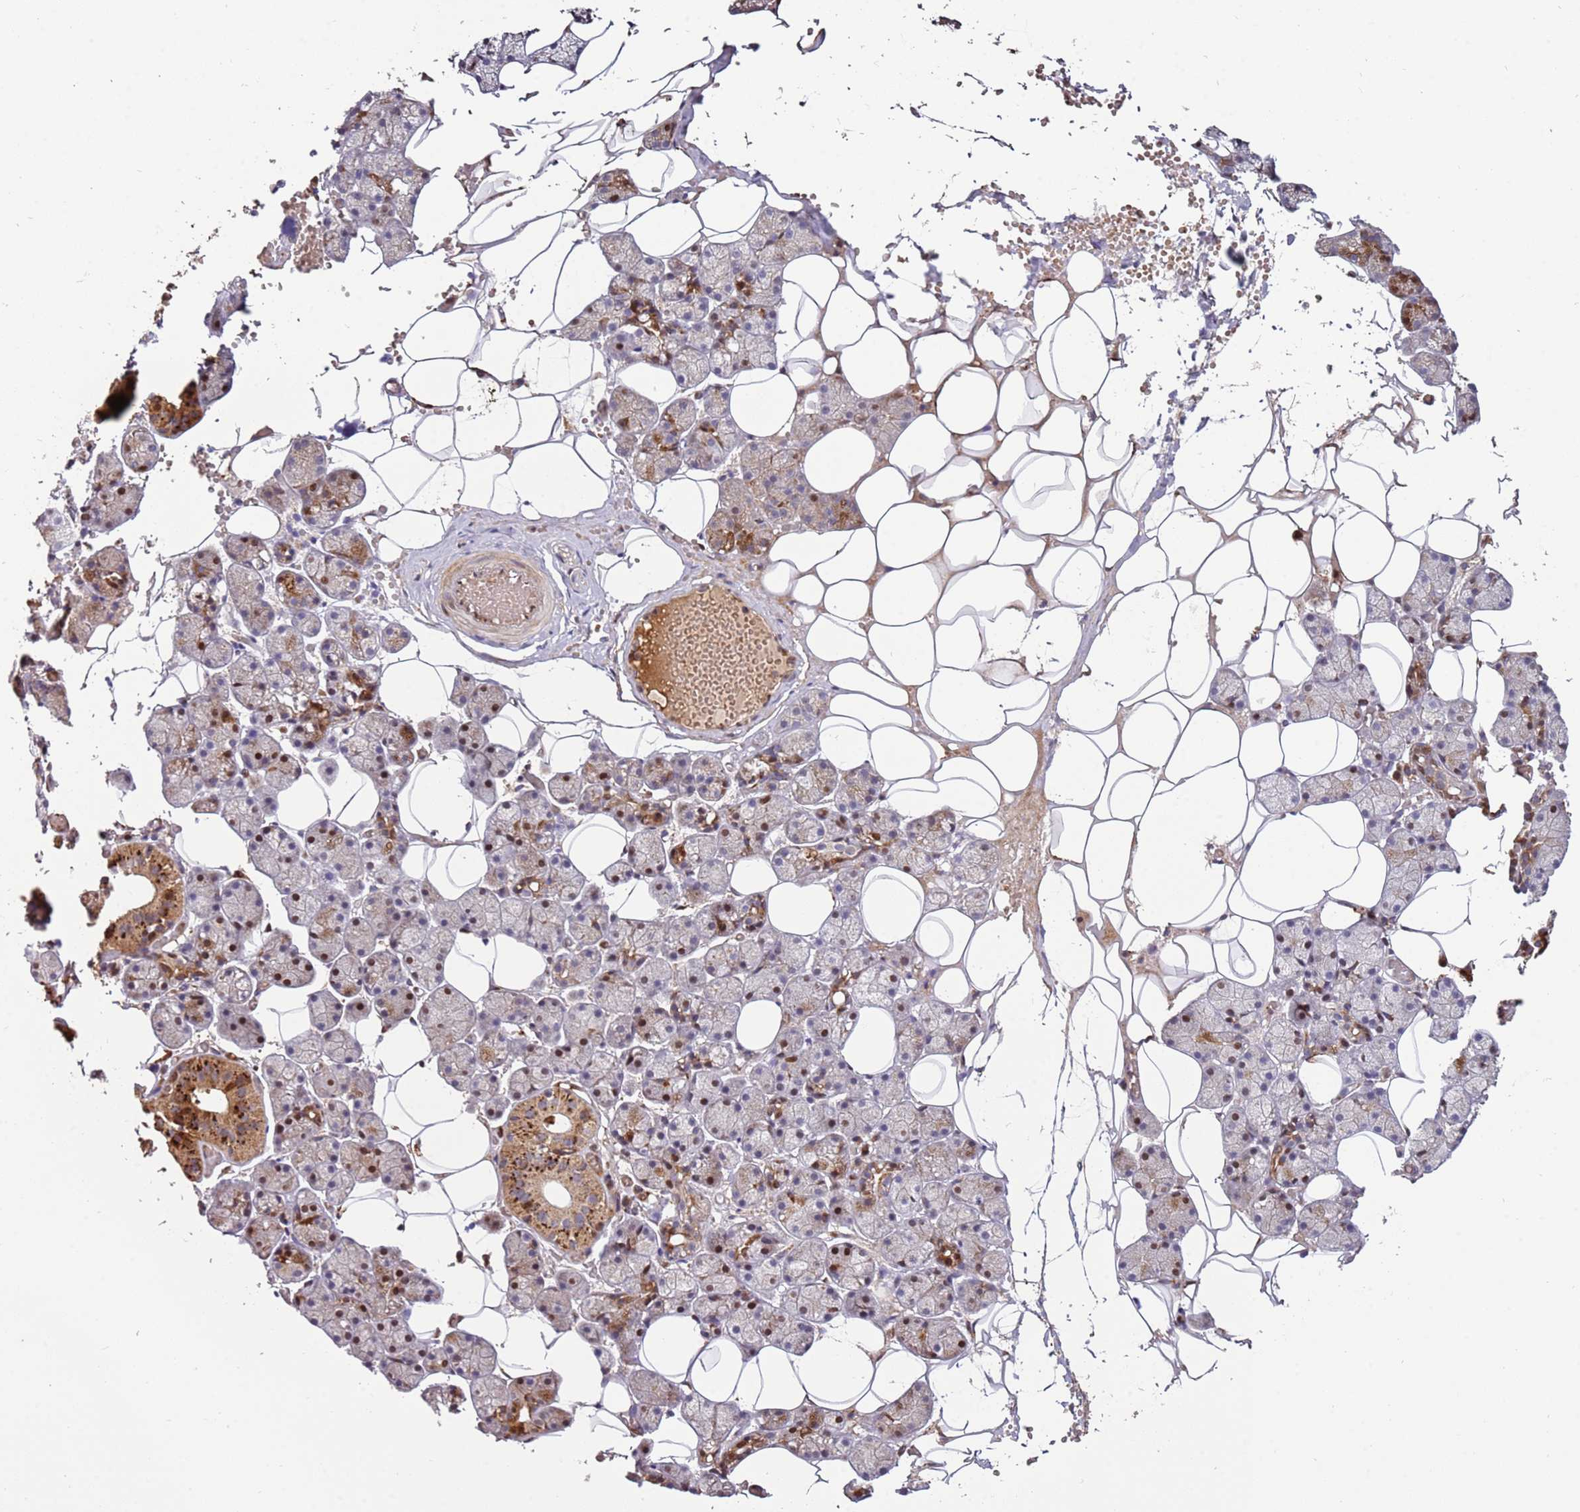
{"staining": {"intensity": "strong", "quantity": "<25%", "location": "cytoplasmic/membranous"}, "tissue": "salivary gland", "cell_type": "Glandular cells", "image_type": "normal", "snomed": [{"axis": "morphology", "description": "Normal tissue, NOS"}, {"axis": "topography", "description": "Salivary gland"}], "caption": "A brown stain labels strong cytoplasmic/membranous staining of a protein in glandular cells of normal salivary gland.", "gene": "RHBDL1", "patient": {"sex": "female", "age": 33}}